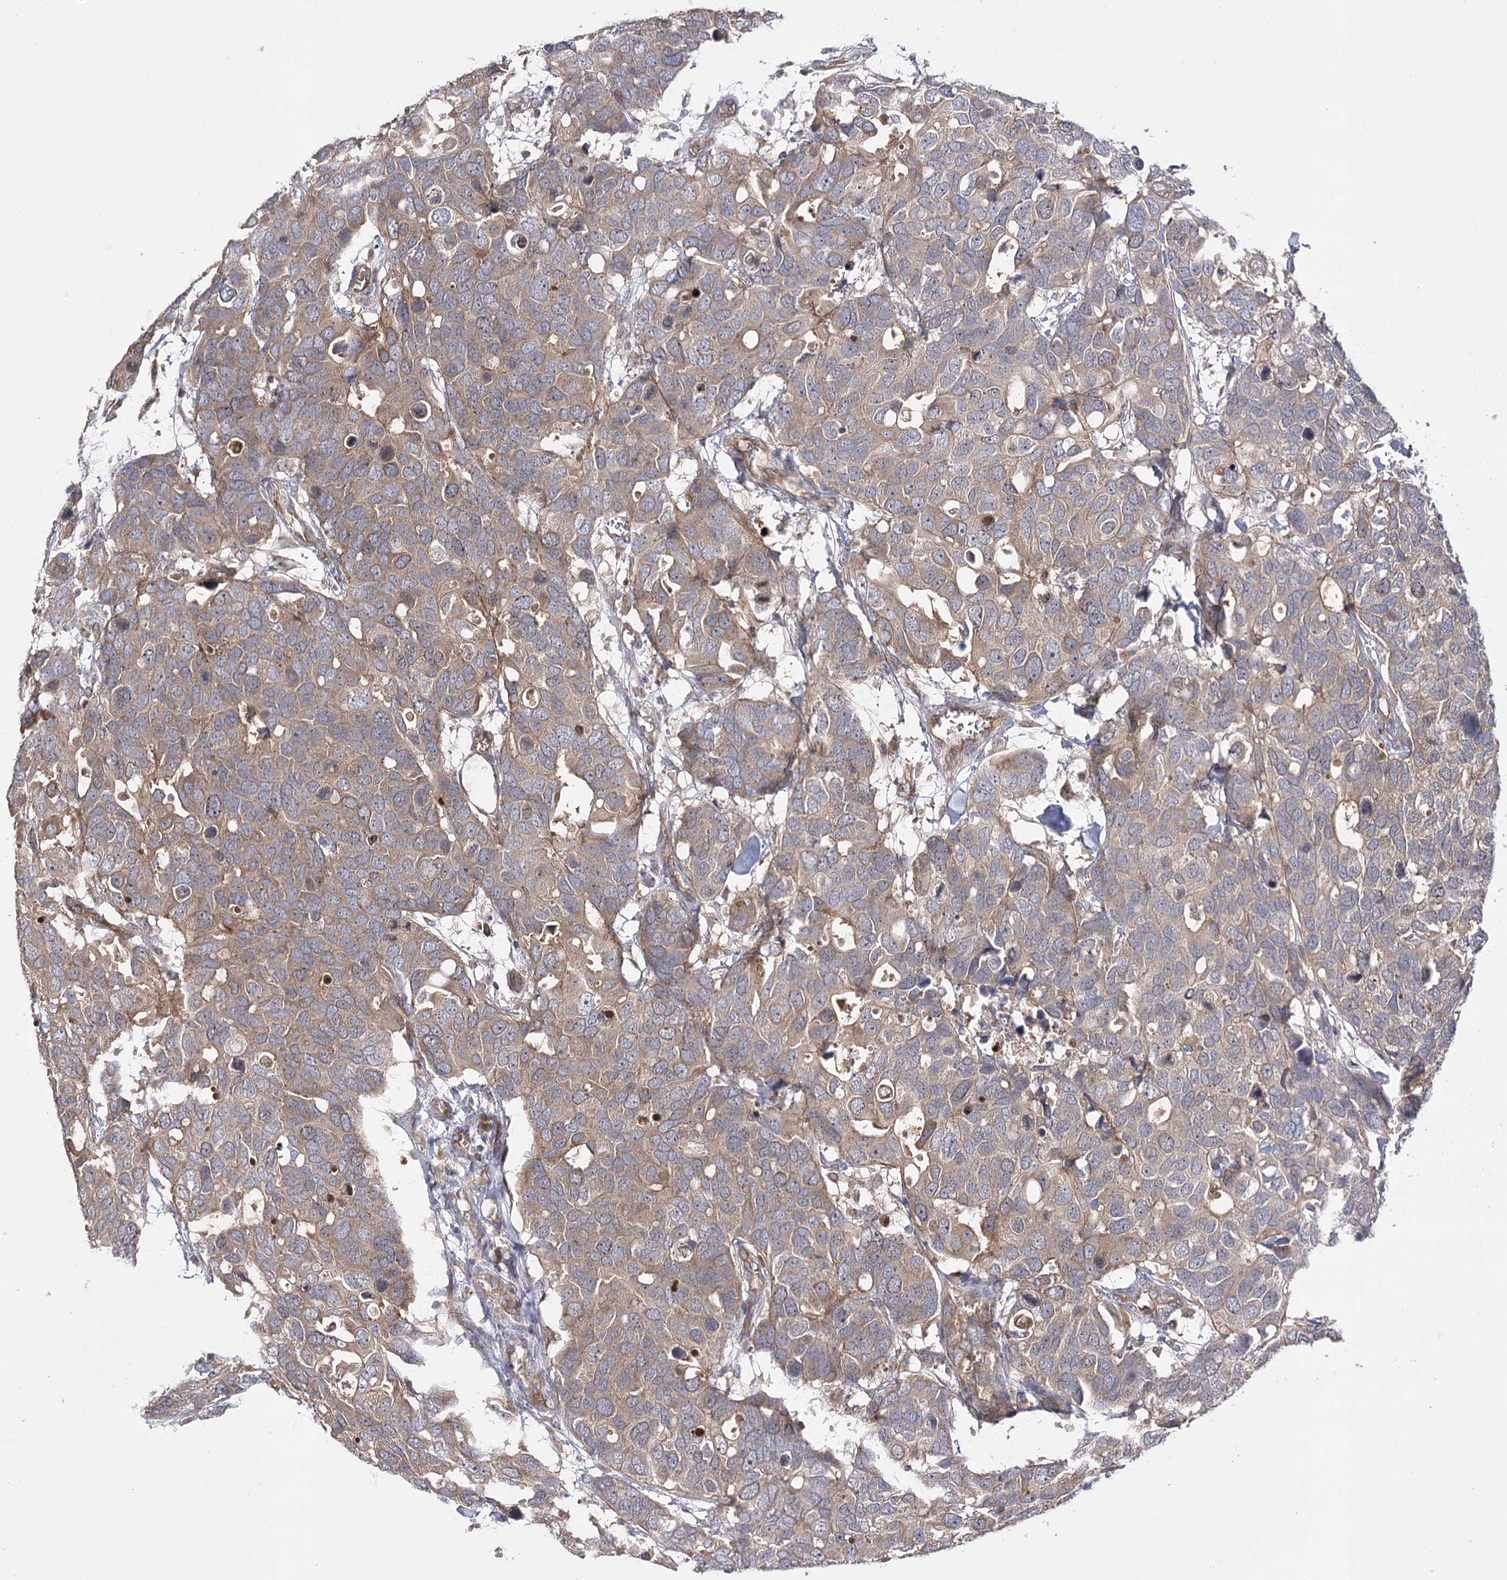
{"staining": {"intensity": "weak", "quantity": ">75%", "location": "cytoplasmic/membranous"}, "tissue": "breast cancer", "cell_type": "Tumor cells", "image_type": "cancer", "snomed": [{"axis": "morphology", "description": "Duct carcinoma"}, {"axis": "topography", "description": "Breast"}], "caption": "Human breast invasive ductal carcinoma stained for a protein (brown) exhibits weak cytoplasmic/membranous positive positivity in approximately >75% of tumor cells.", "gene": "BCR", "patient": {"sex": "female", "age": 83}}